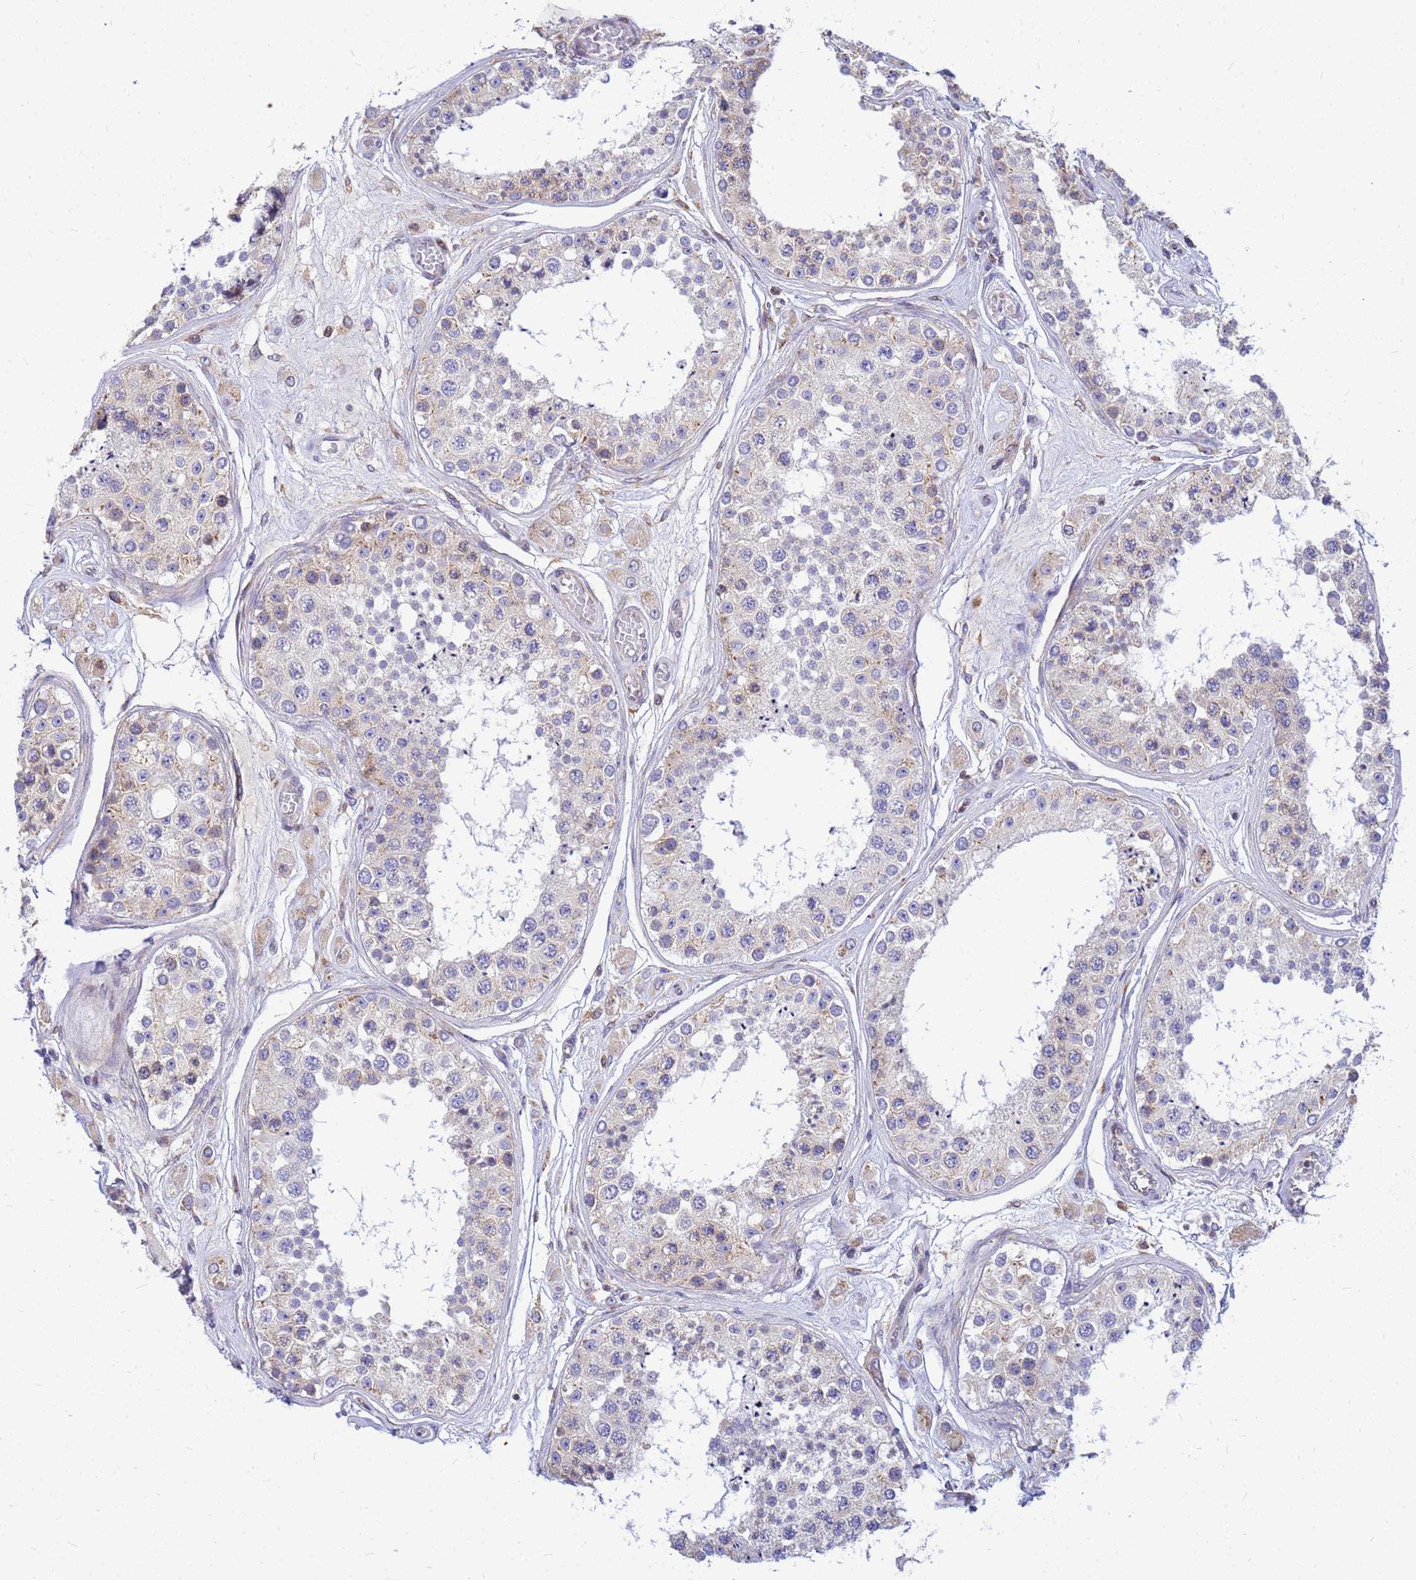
{"staining": {"intensity": "weak", "quantity": "<25%", "location": "cytoplasmic/membranous"}, "tissue": "testis", "cell_type": "Cells in seminiferous ducts", "image_type": "normal", "snomed": [{"axis": "morphology", "description": "Normal tissue, NOS"}, {"axis": "topography", "description": "Testis"}], "caption": "The image demonstrates no significant expression in cells in seminiferous ducts of testis.", "gene": "SSR4", "patient": {"sex": "male", "age": 25}}